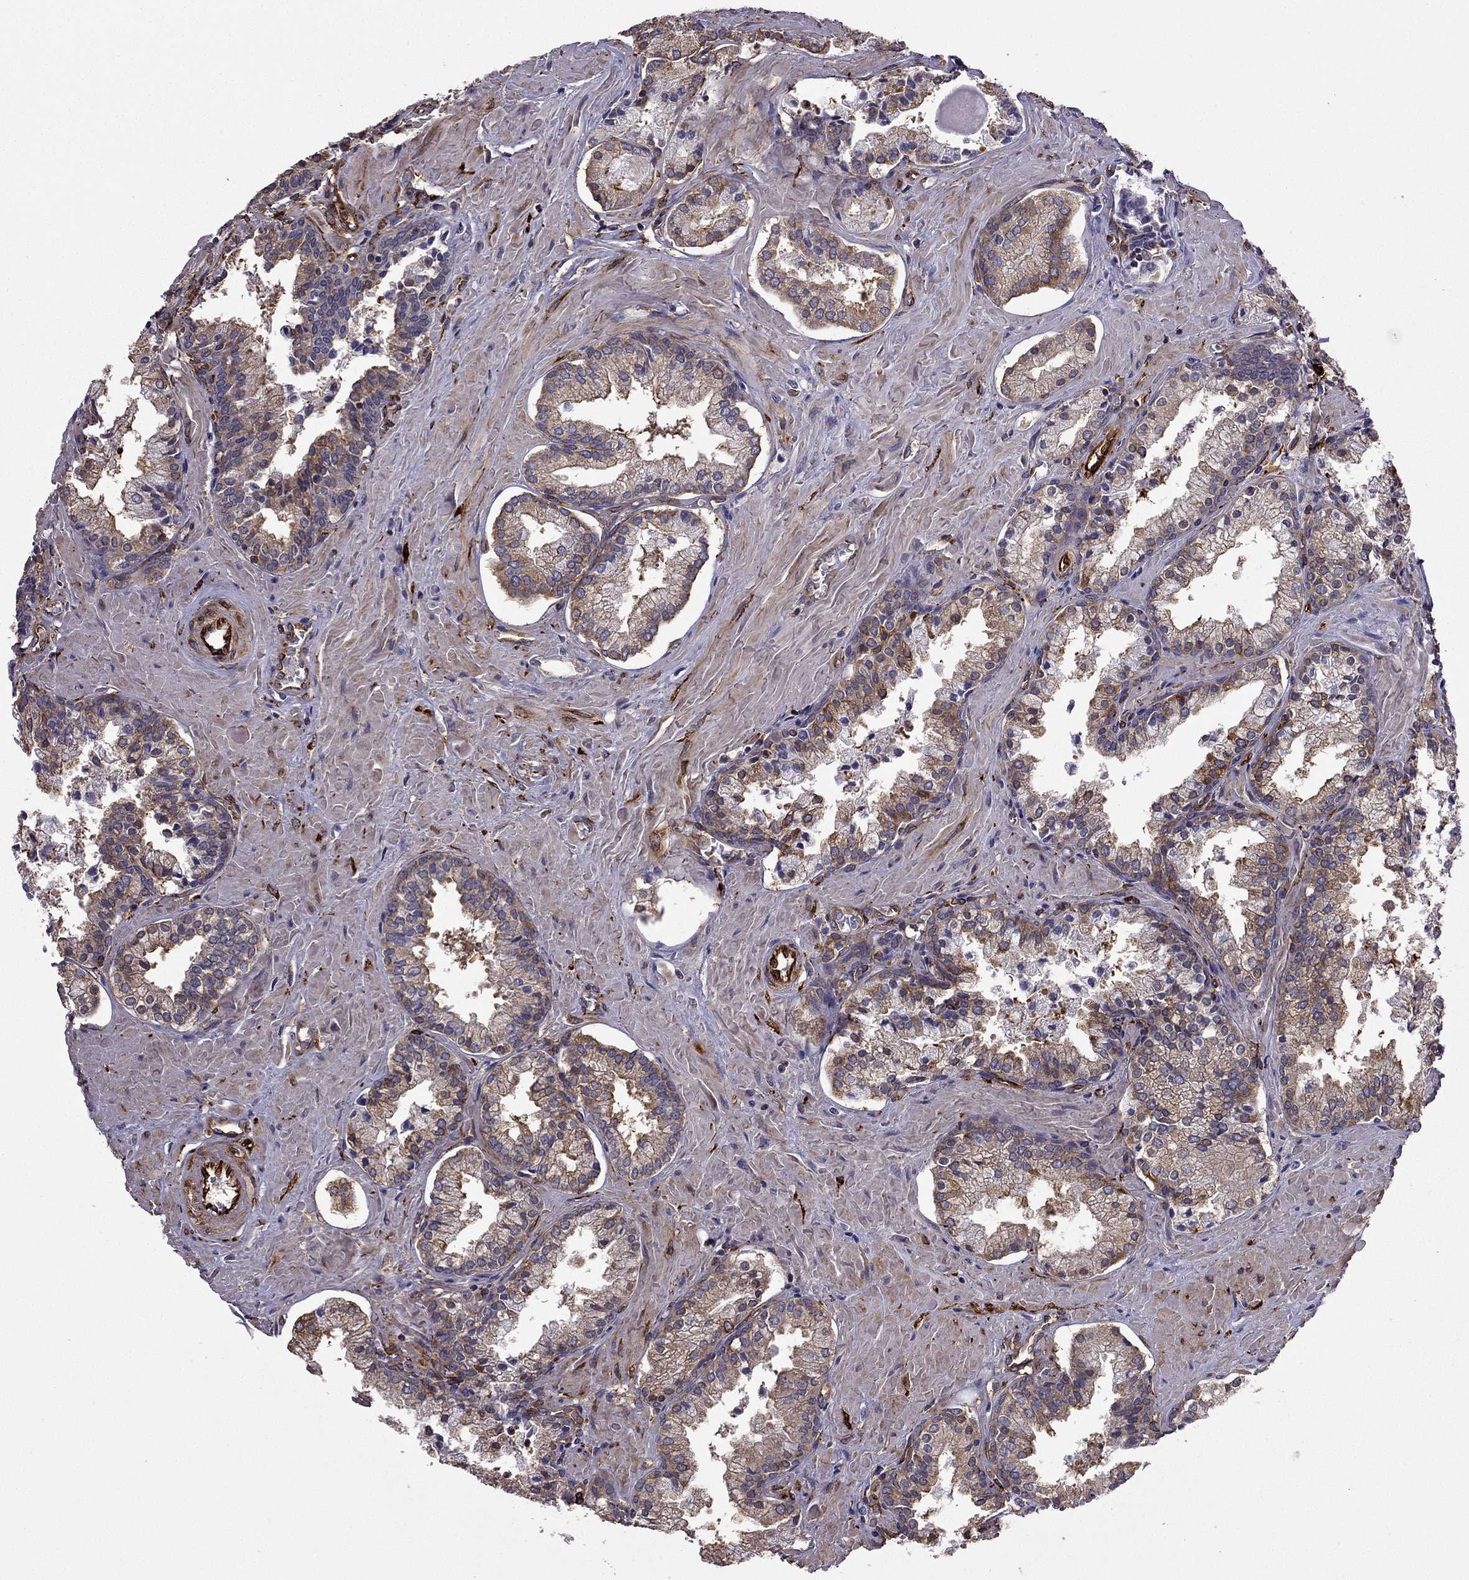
{"staining": {"intensity": "moderate", "quantity": "25%-75%", "location": "cytoplasmic/membranous"}, "tissue": "prostate cancer", "cell_type": "Tumor cells", "image_type": "cancer", "snomed": [{"axis": "morphology", "description": "Adenocarcinoma, NOS"}, {"axis": "topography", "description": "Prostate and seminal vesicle, NOS"}, {"axis": "topography", "description": "Prostate"}], "caption": "Moderate cytoplasmic/membranous protein positivity is seen in about 25%-75% of tumor cells in adenocarcinoma (prostate).", "gene": "MAP4", "patient": {"sex": "male", "age": 44}}